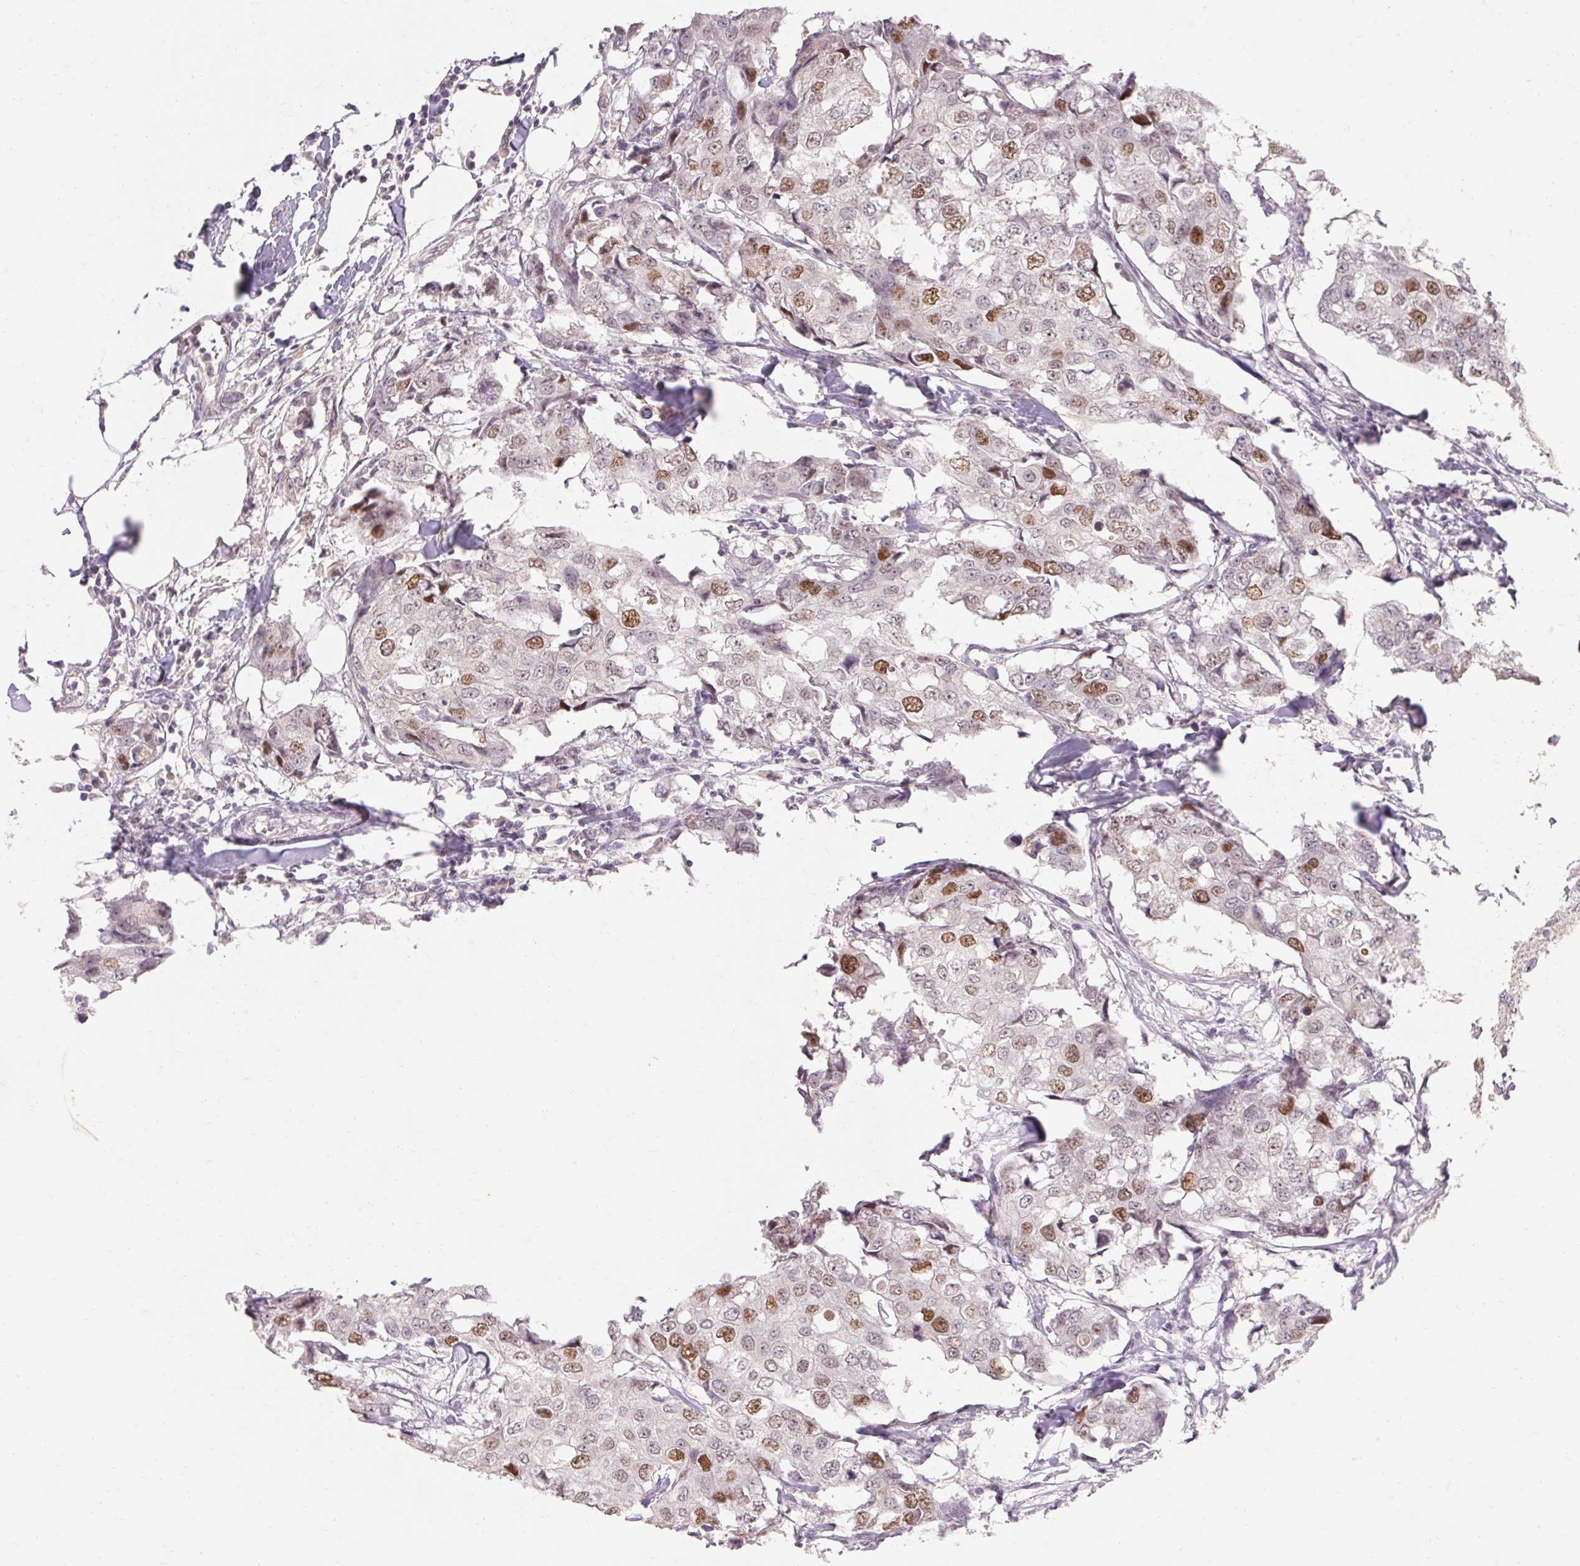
{"staining": {"intensity": "moderate", "quantity": "<25%", "location": "nuclear"}, "tissue": "breast cancer", "cell_type": "Tumor cells", "image_type": "cancer", "snomed": [{"axis": "morphology", "description": "Duct carcinoma"}, {"axis": "topography", "description": "Breast"}], "caption": "This histopathology image demonstrates breast infiltrating ductal carcinoma stained with immunohistochemistry (IHC) to label a protein in brown. The nuclear of tumor cells show moderate positivity for the protein. Nuclei are counter-stained blue.", "gene": "SKP2", "patient": {"sex": "female", "age": 27}}